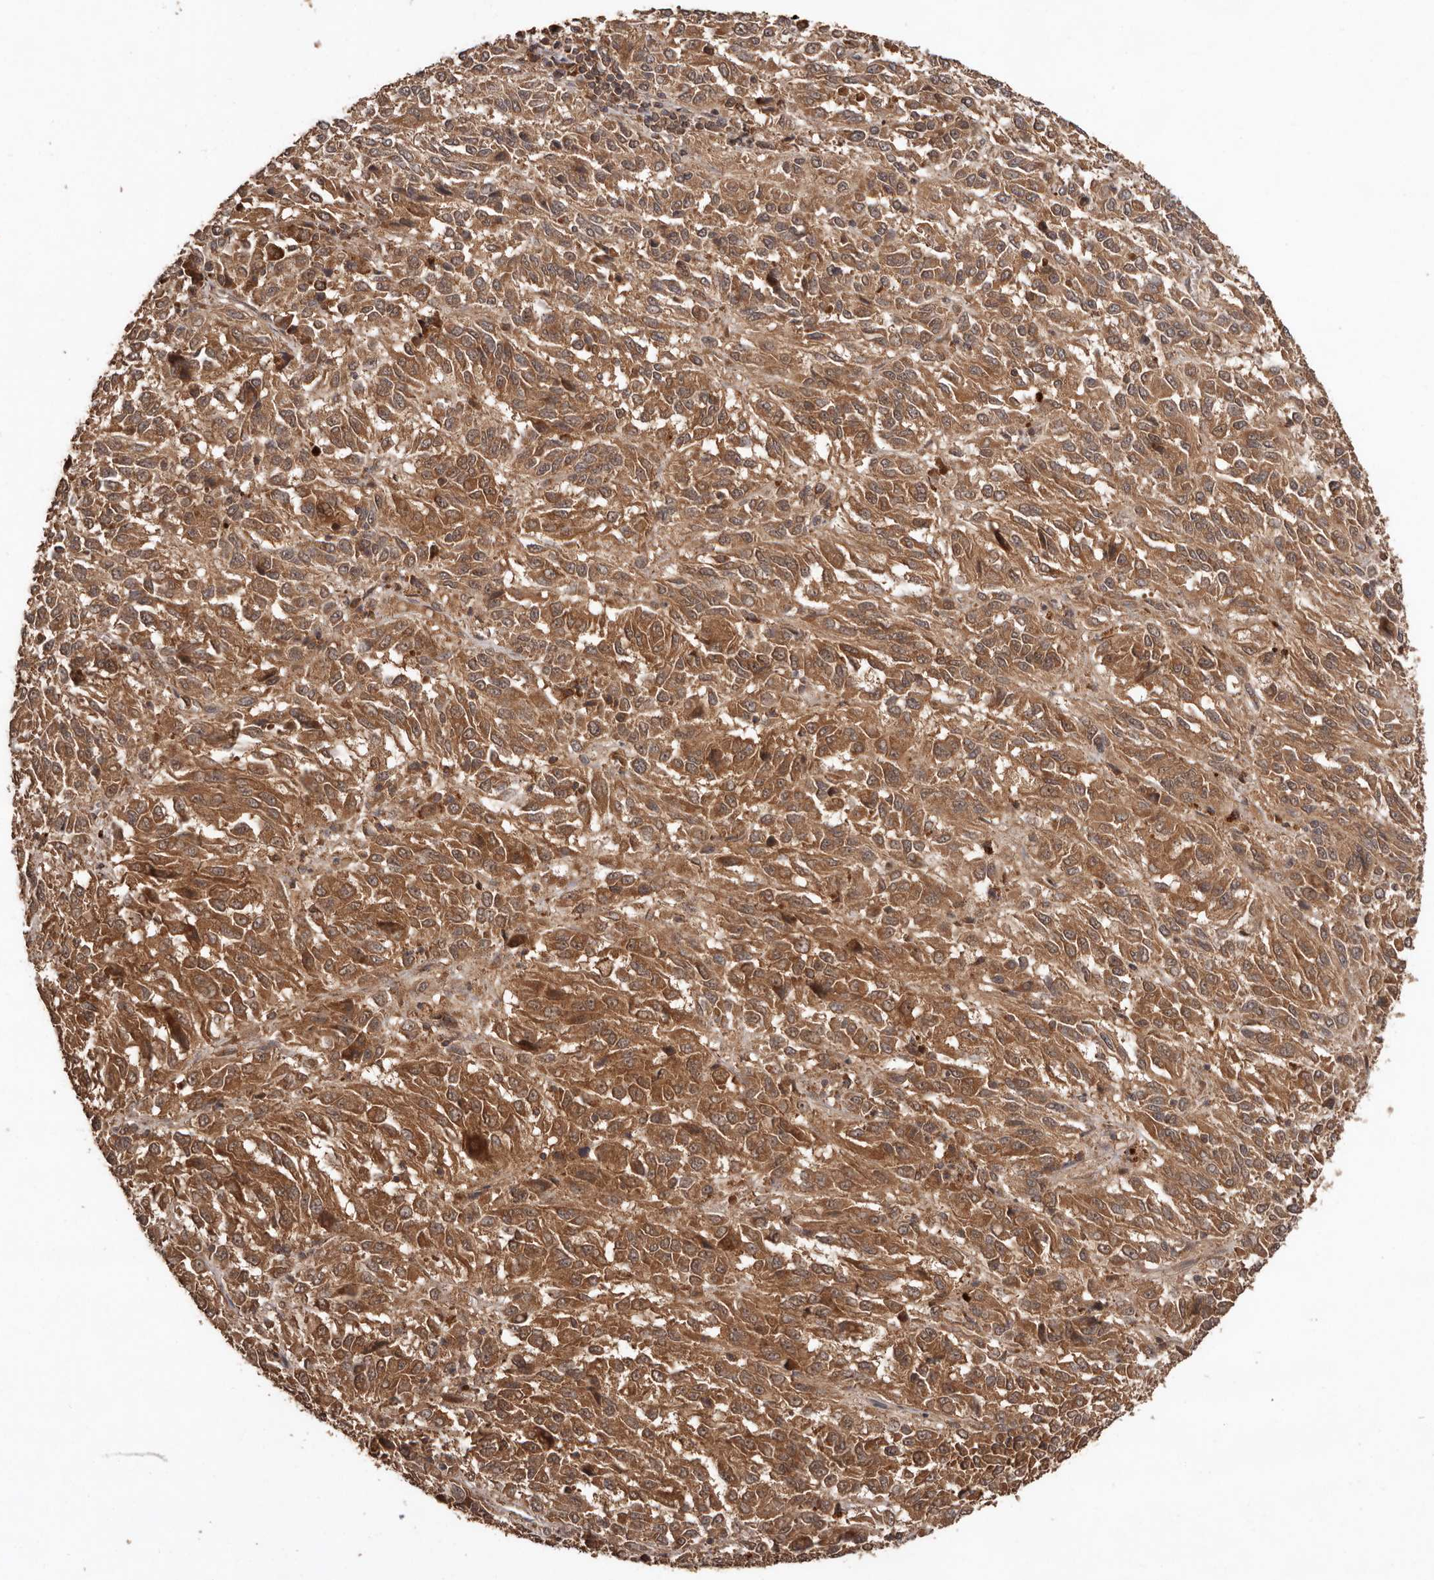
{"staining": {"intensity": "moderate", "quantity": ">75%", "location": "cytoplasmic/membranous"}, "tissue": "melanoma", "cell_type": "Tumor cells", "image_type": "cancer", "snomed": [{"axis": "morphology", "description": "Malignant melanoma, Metastatic site"}, {"axis": "topography", "description": "Lung"}], "caption": "High-magnification brightfield microscopy of melanoma stained with DAB (3,3'-diaminobenzidine) (brown) and counterstained with hematoxylin (blue). tumor cells exhibit moderate cytoplasmic/membranous staining is identified in about>75% of cells.", "gene": "RWDD1", "patient": {"sex": "male", "age": 64}}